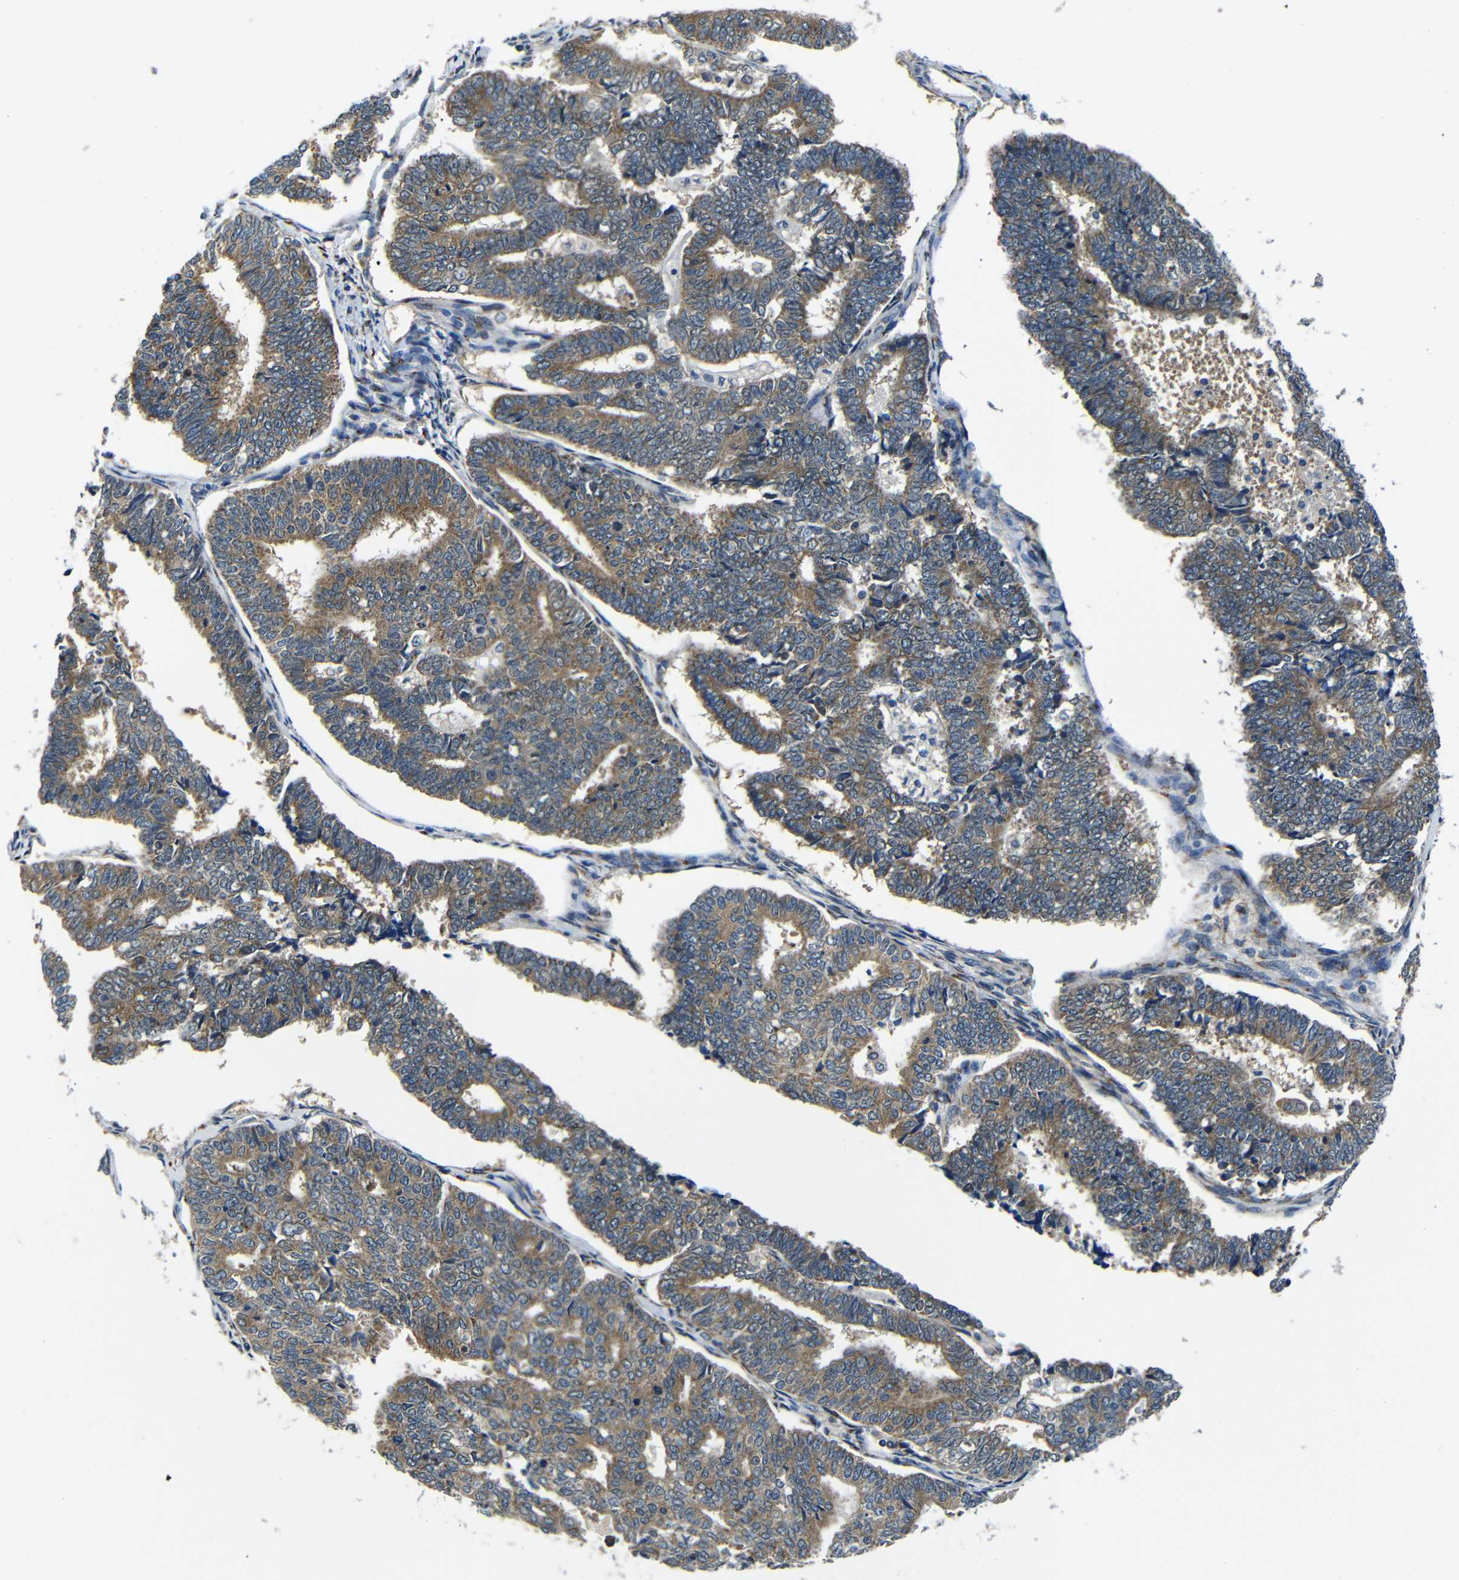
{"staining": {"intensity": "moderate", "quantity": ">75%", "location": "cytoplasmic/membranous"}, "tissue": "endometrial cancer", "cell_type": "Tumor cells", "image_type": "cancer", "snomed": [{"axis": "morphology", "description": "Adenocarcinoma, NOS"}, {"axis": "topography", "description": "Endometrium"}], "caption": "The immunohistochemical stain highlights moderate cytoplasmic/membranous staining in tumor cells of endometrial cancer (adenocarcinoma) tissue. The protein is shown in brown color, while the nuclei are stained blue.", "gene": "FKBP14", "patient": {"sex": "female", "age": 70}}